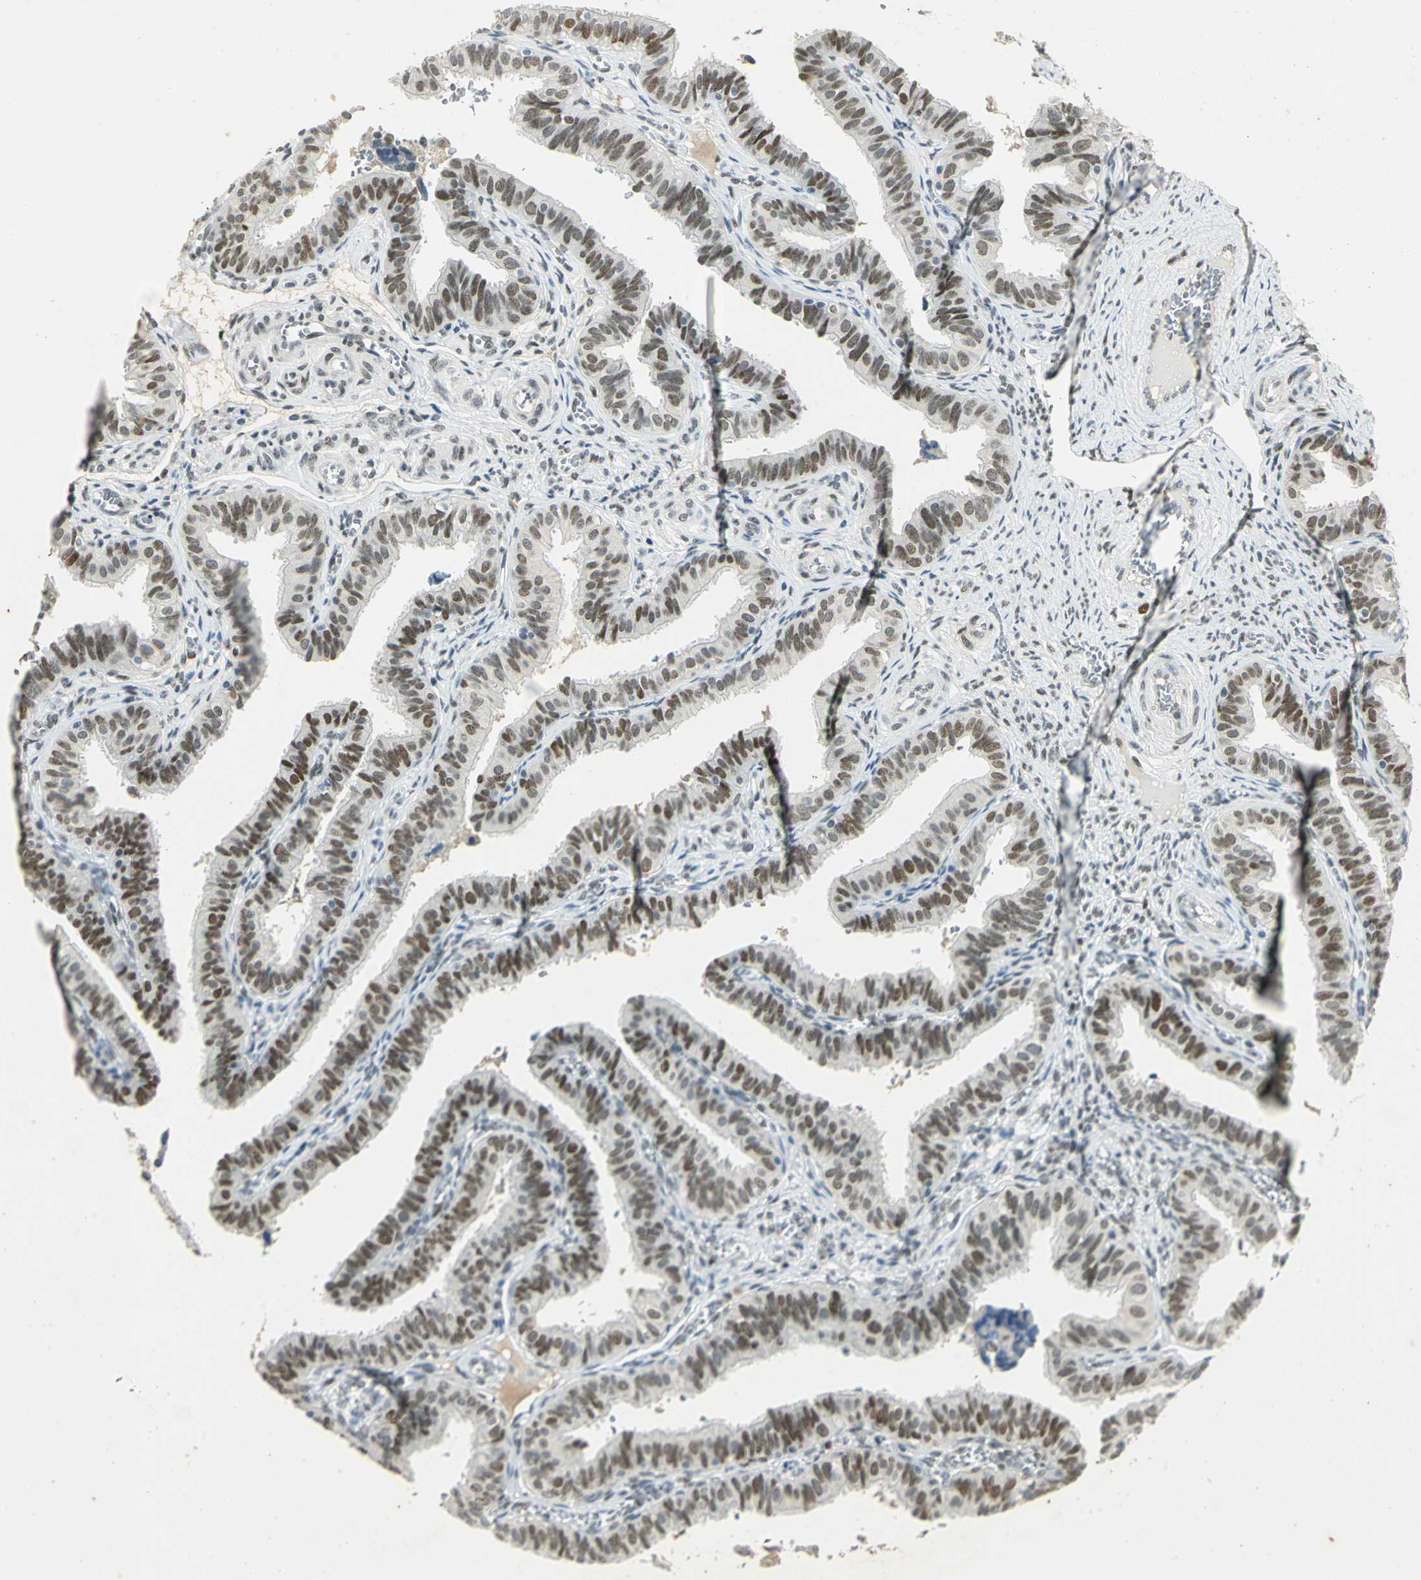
{"staining": {"intensity": "strong", "quantity": ">75%", "location": "nuclear"}, "tissue": "fallopian tube", "cell_type": "Glandular cells", "image_type": "normal", "snomed": [{"axis": "morphology", "description": "Normal tissue, NOS"}, {"axis": "topography", "description": "Fallopian tube"}], "caption": "Protein staining by IHC exhibits strong nuclear expression in approximately >75% of glandular cells in benign fallopian tube.", "gene": "AK6", "patient": {"sex": "female", "age": 46}}